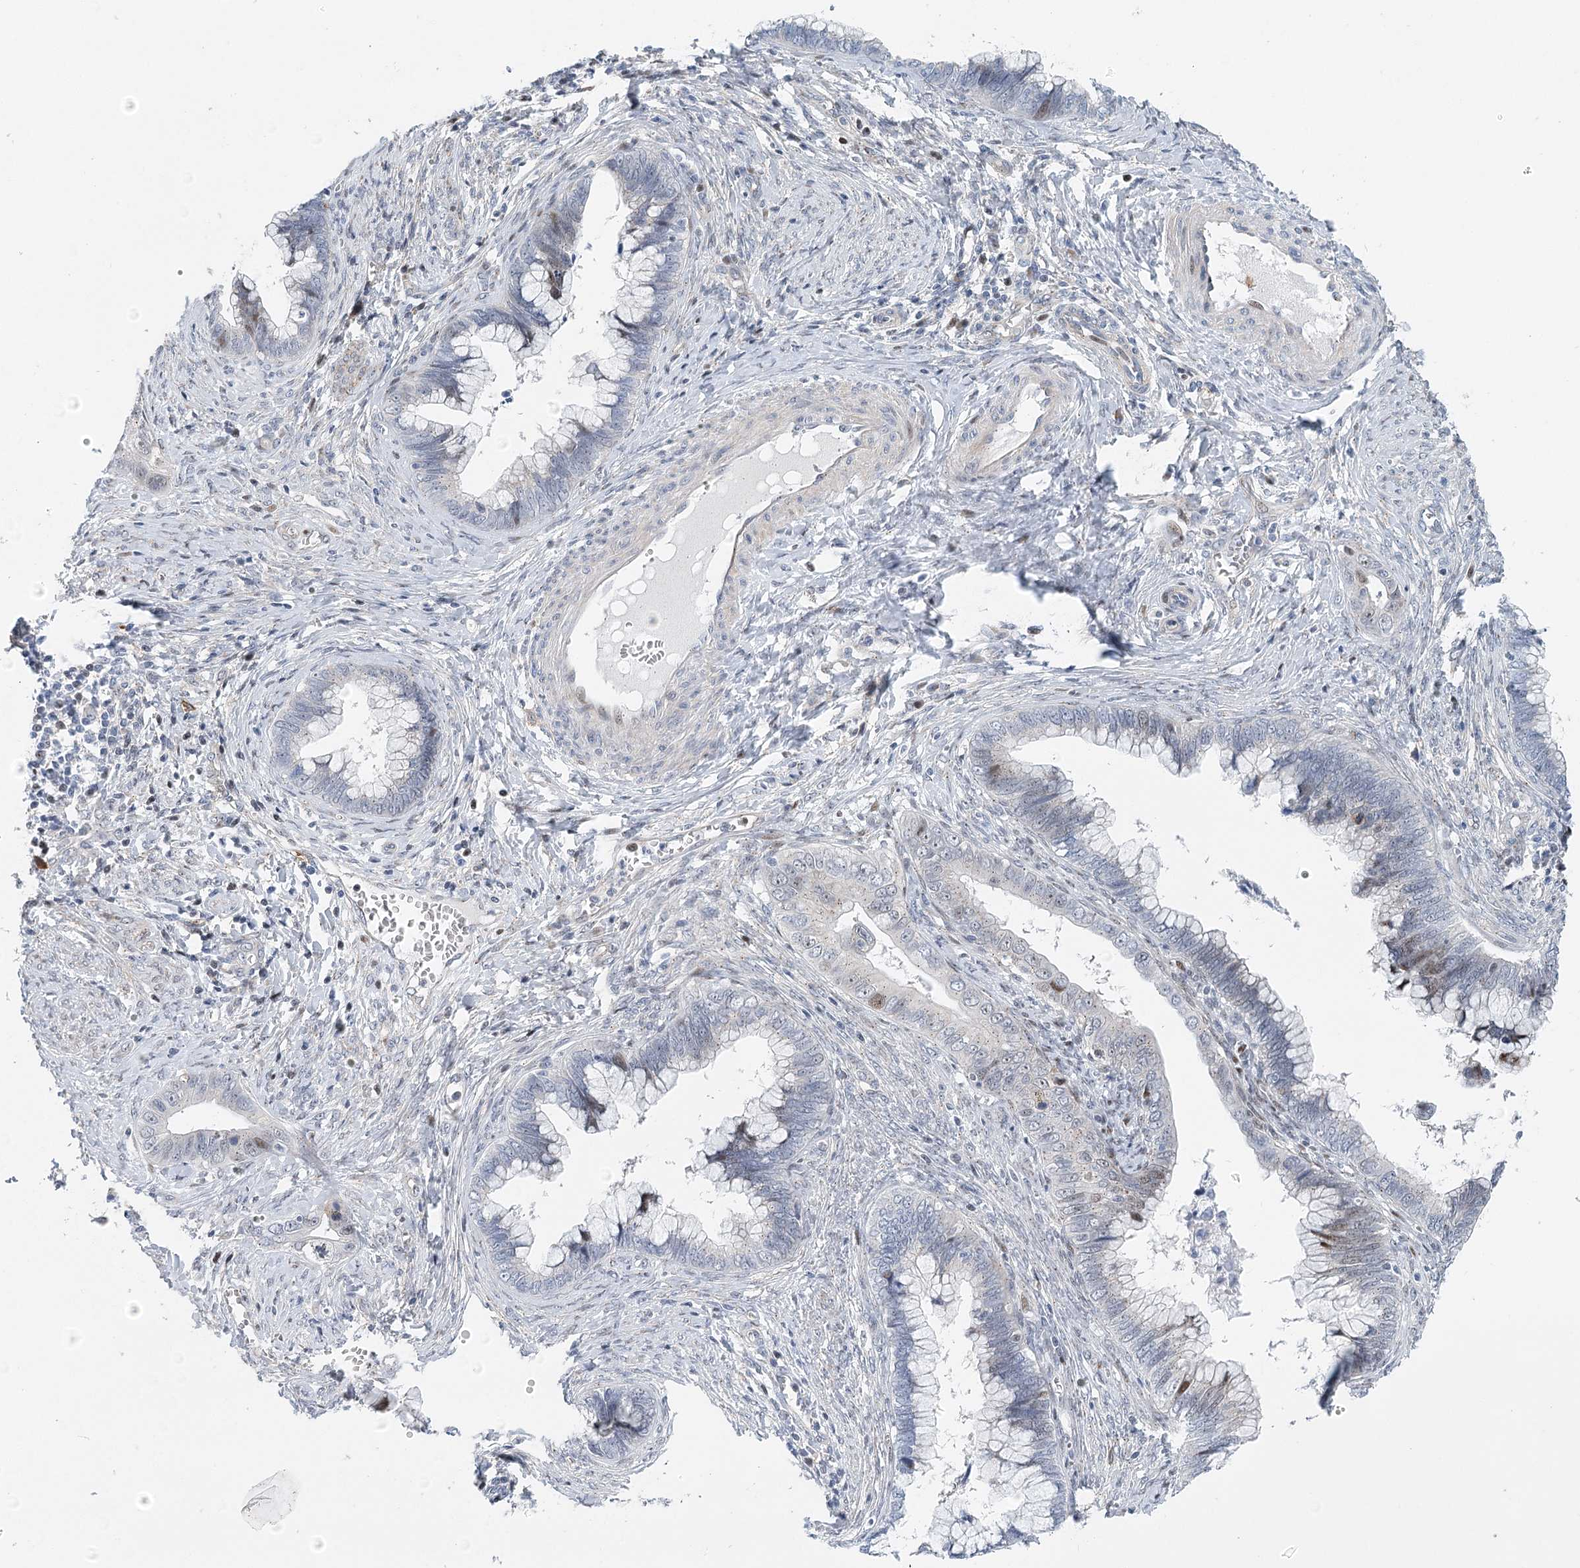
{"staining": {"intensity": "weak", "quantity": "<25%", "location": "nuclear"}, "tissue": "cervical cancer", "cell_type": "Tumor cells", "image_type": "cancer", "snomed": [{"axis": "morphology", "description": "Adenocarcinoma, NOS"}, {"axis": "topography", "description": "Cervix"}], "caption": "Cervical adenocarcinoma was stained to show a protein in brown. There is no significant expression in tumor cells.", "gene": "CAMTA1", "patient": {"sex": "female", "age": 44}}